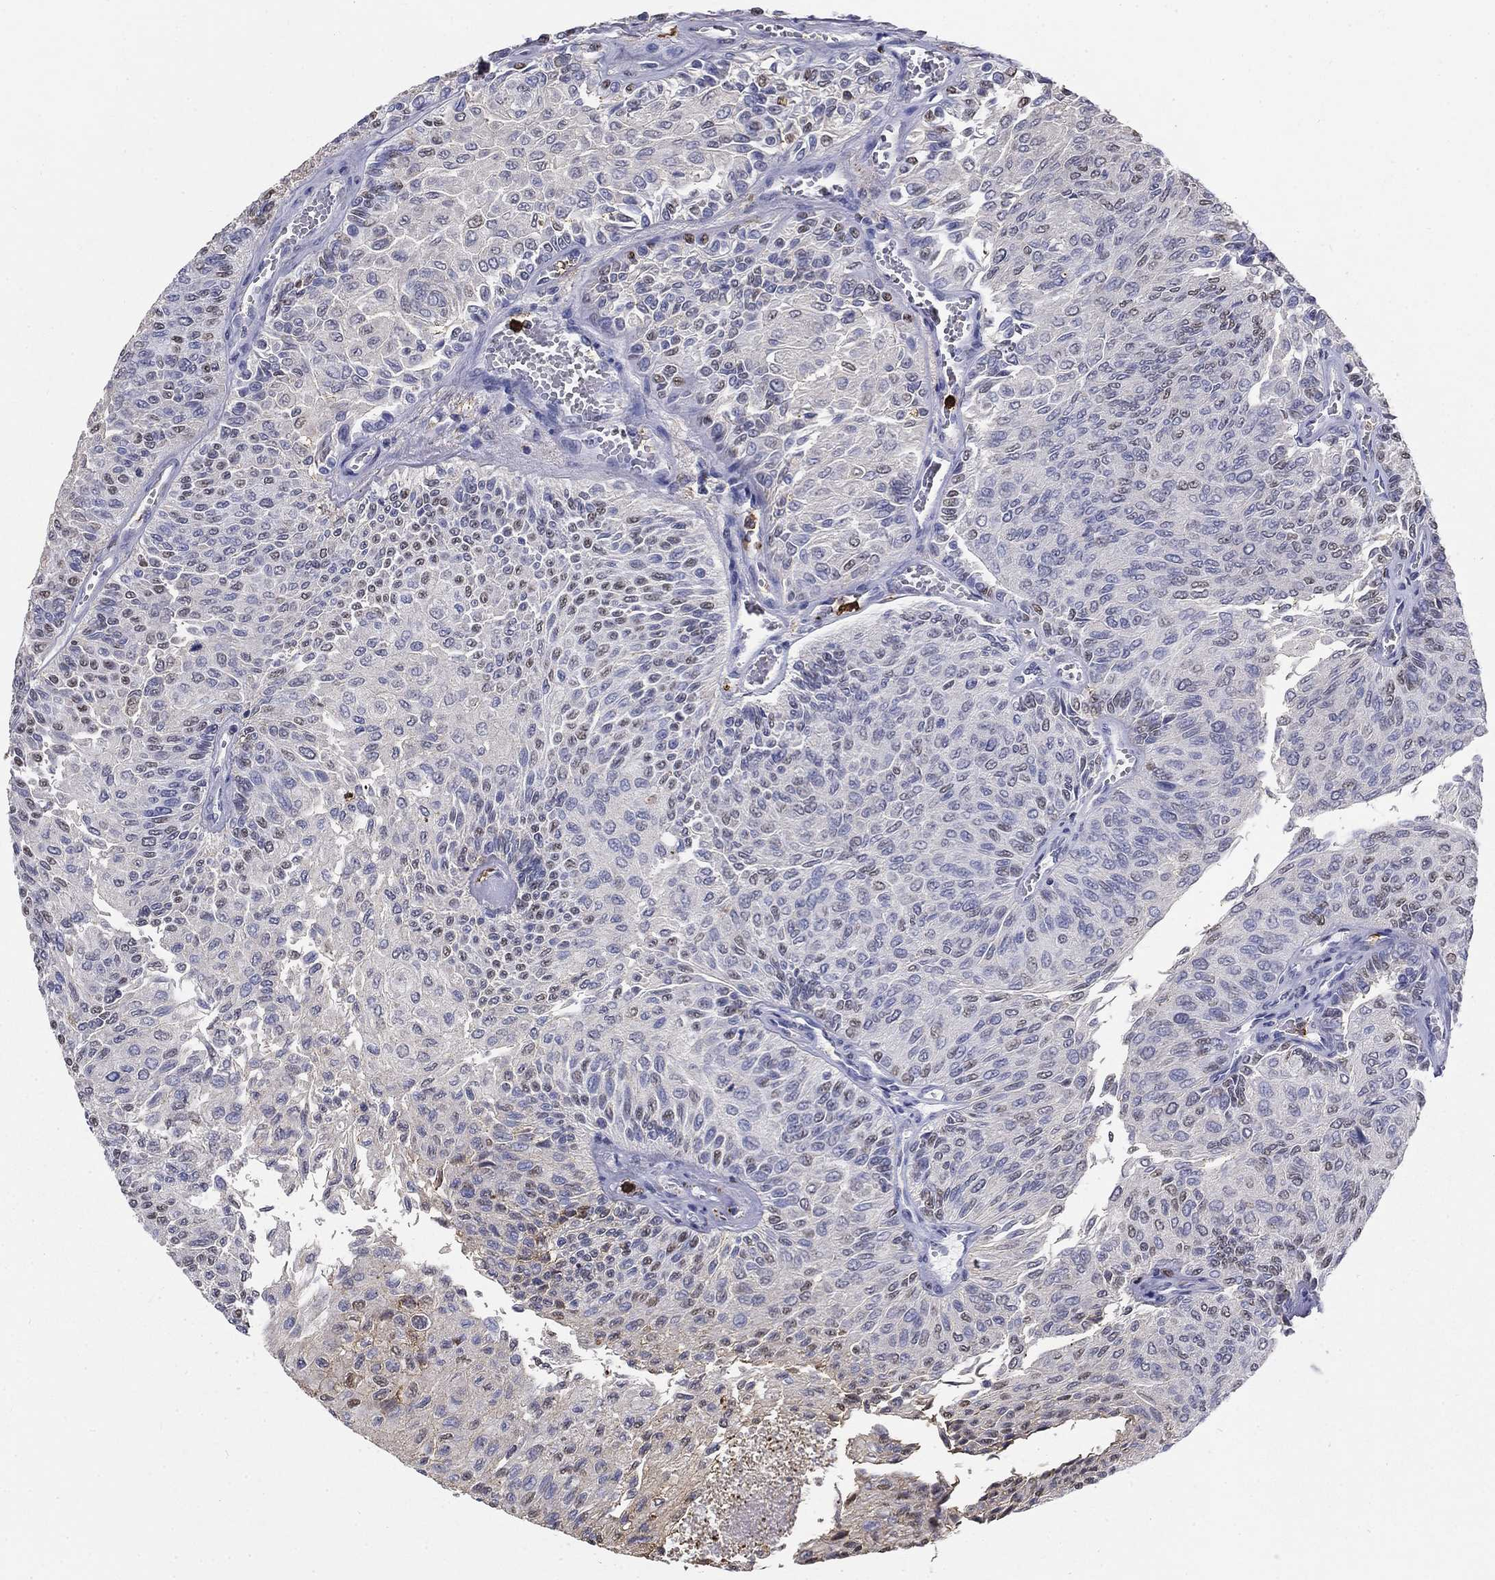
{"staining": {"intensity": "moderate", "quantity": "<25%", "location": "nuclear"}, "tissue": "urothelial cancer", "cell_type": "Tumor cells", "image_type": "cancer", "snomed": [{"axis": "morphology", "description": "Urothelial carcinoma, Low grade"}, {"axis": "topography", "description": "Ureter, NOS"}, {"axis": "topography", "description": "Urinary bladder"}], "caption": "Immunohistochemistry image of neoplastic tissue: human urothelial carcinoma (low-grade) stained using IHC displays low levels of moderate protein expression localized specifically in the nuclear of tumor cells, appearing as a nuclear brown color.", "gene": "IGSF8", "patient": {"sex": "male", "age": 78}}